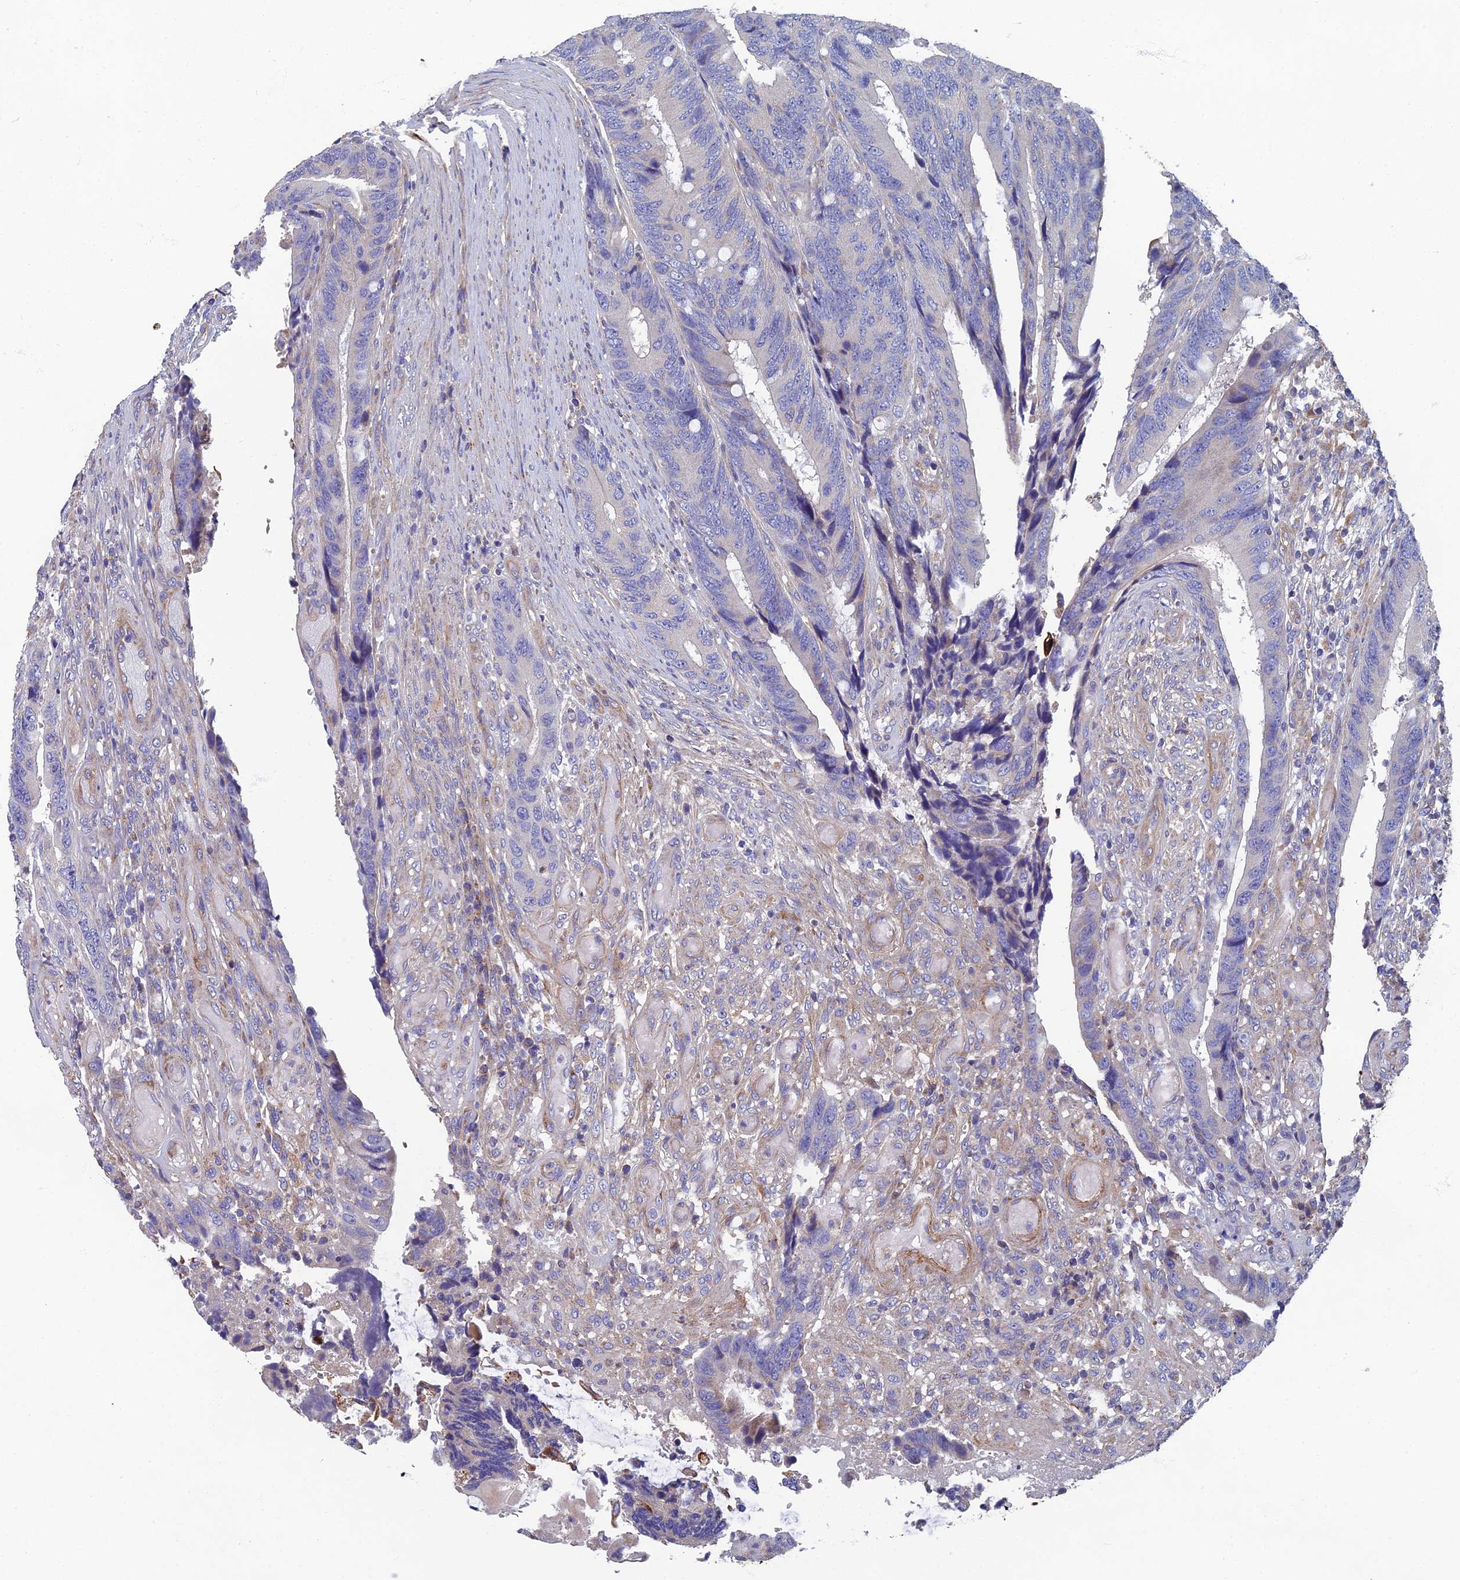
{"staining": {"intensity": "negative", "quantity": "none", "location": "none"}, "tissue": "colorectal cancer", "cell_type": "Tumor cells", "image_type": "cancer", "snomed": [{"axis": "morphology", "description": "Adenocarcinoma, NOS"}, {"axis": "topography", "description": "Colon"}], "caption": "Immunohistochemistry (IHC) micrograph of neoplastic tissue: colorectal cancer stained with DAB exhibits no significant protein expression in tumor cells. (IHC, brightfield microscopy, high magnification).", "gene": "RNASEK", "patient": {"sex": "male", "age": 87}}